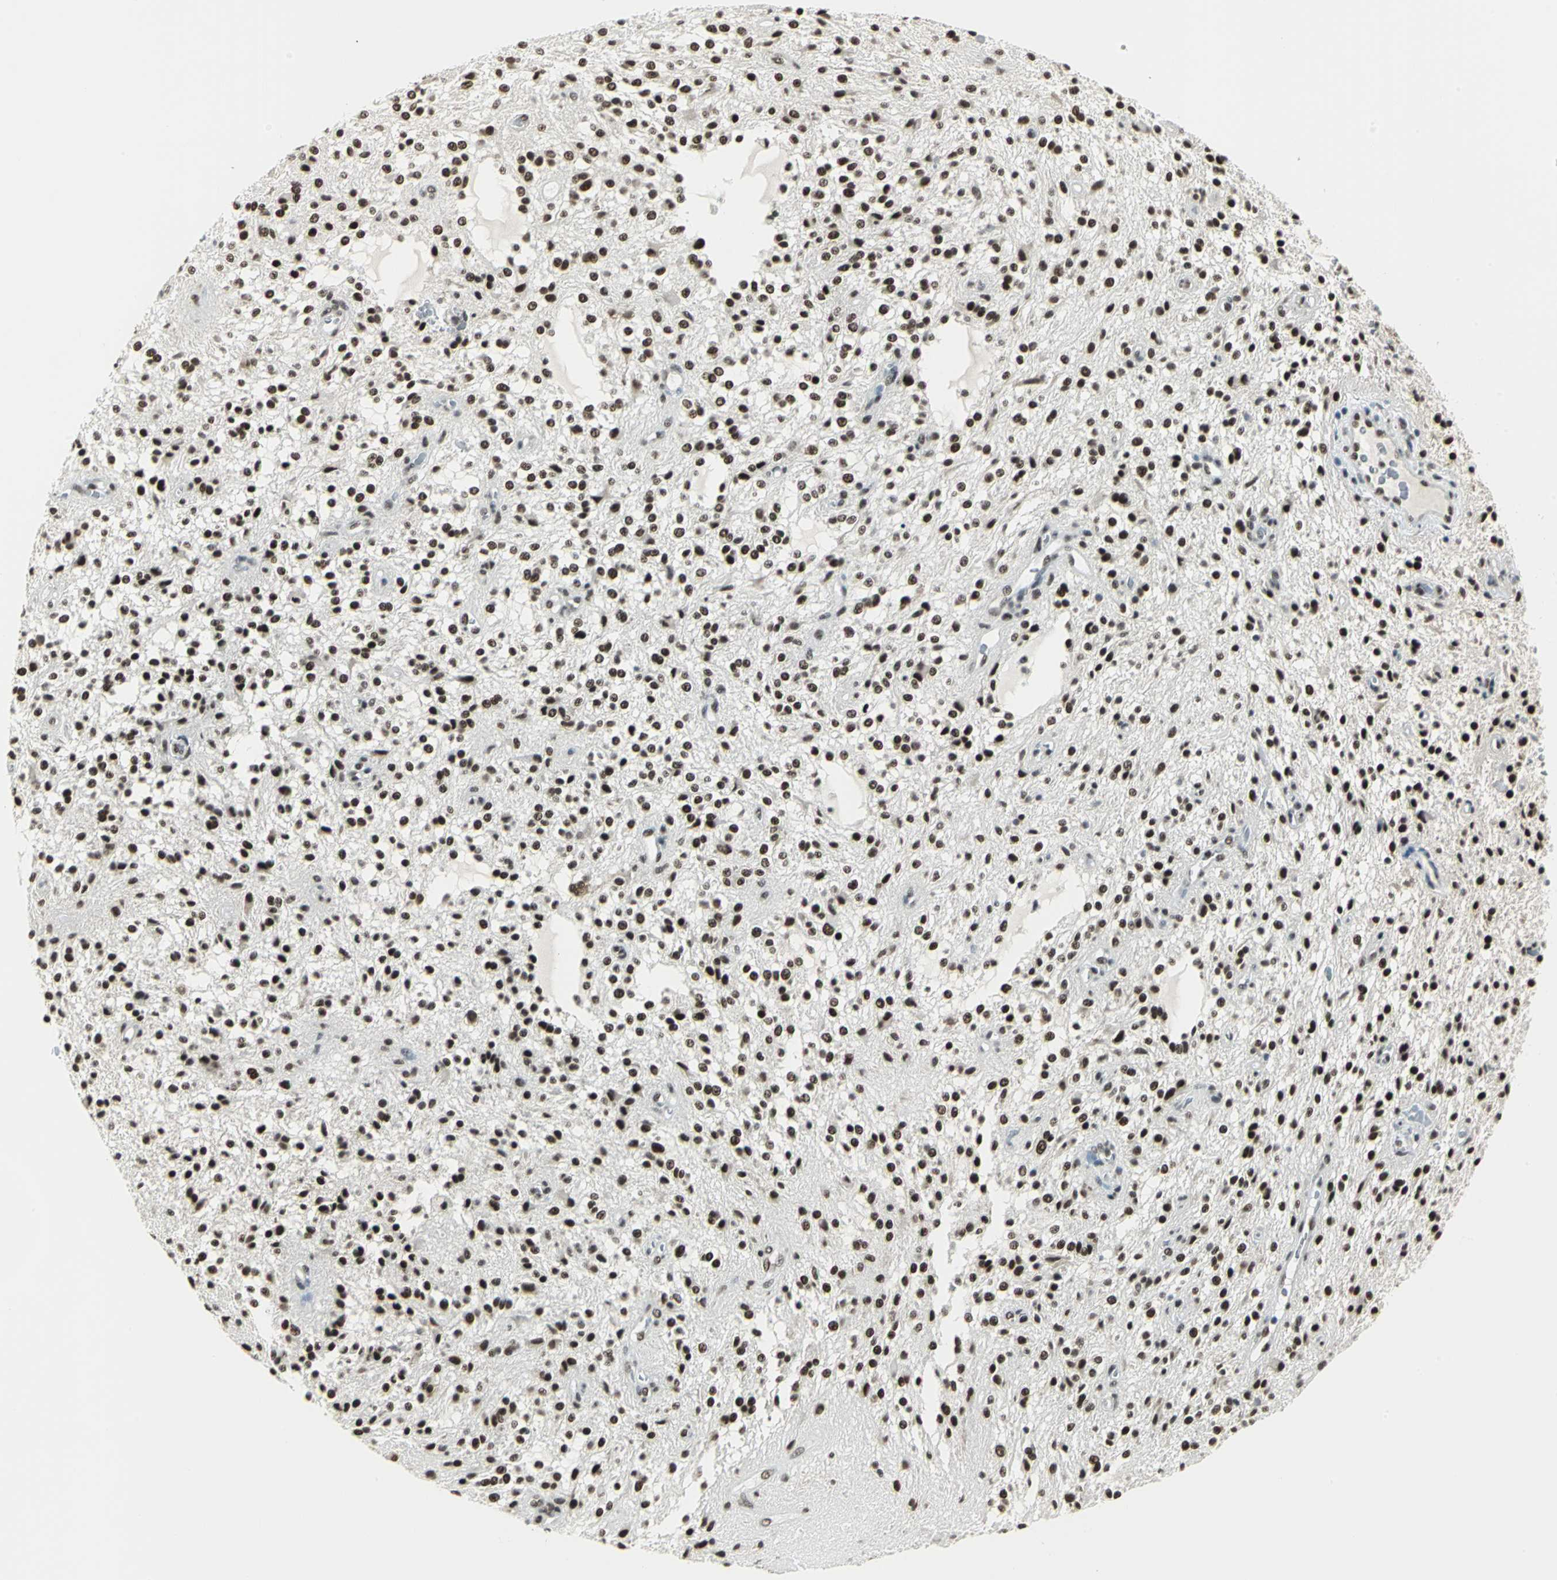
{"staining": {"intensity": "strong", "quantity": ">75%", "location": "nuclear"}, "tissue": "glioma", "cell_type": "Tumor cells", "image_type": "cancer", "snomed": [{"axis": "morphology", "description": "Glioma, malignant, NOS"}, {"axis": "topography", "description": "Cerebellum"}], "caption": "The micrograph exhibits a brown stain indicating the presence of a protein in the nuclear of tumor cells in glioma (malignant). (brown staining indicates protein expression, while blue staining denotes nuclei).", "gene": "ADNP", "patient": {"sex": "female", "age": 10}}